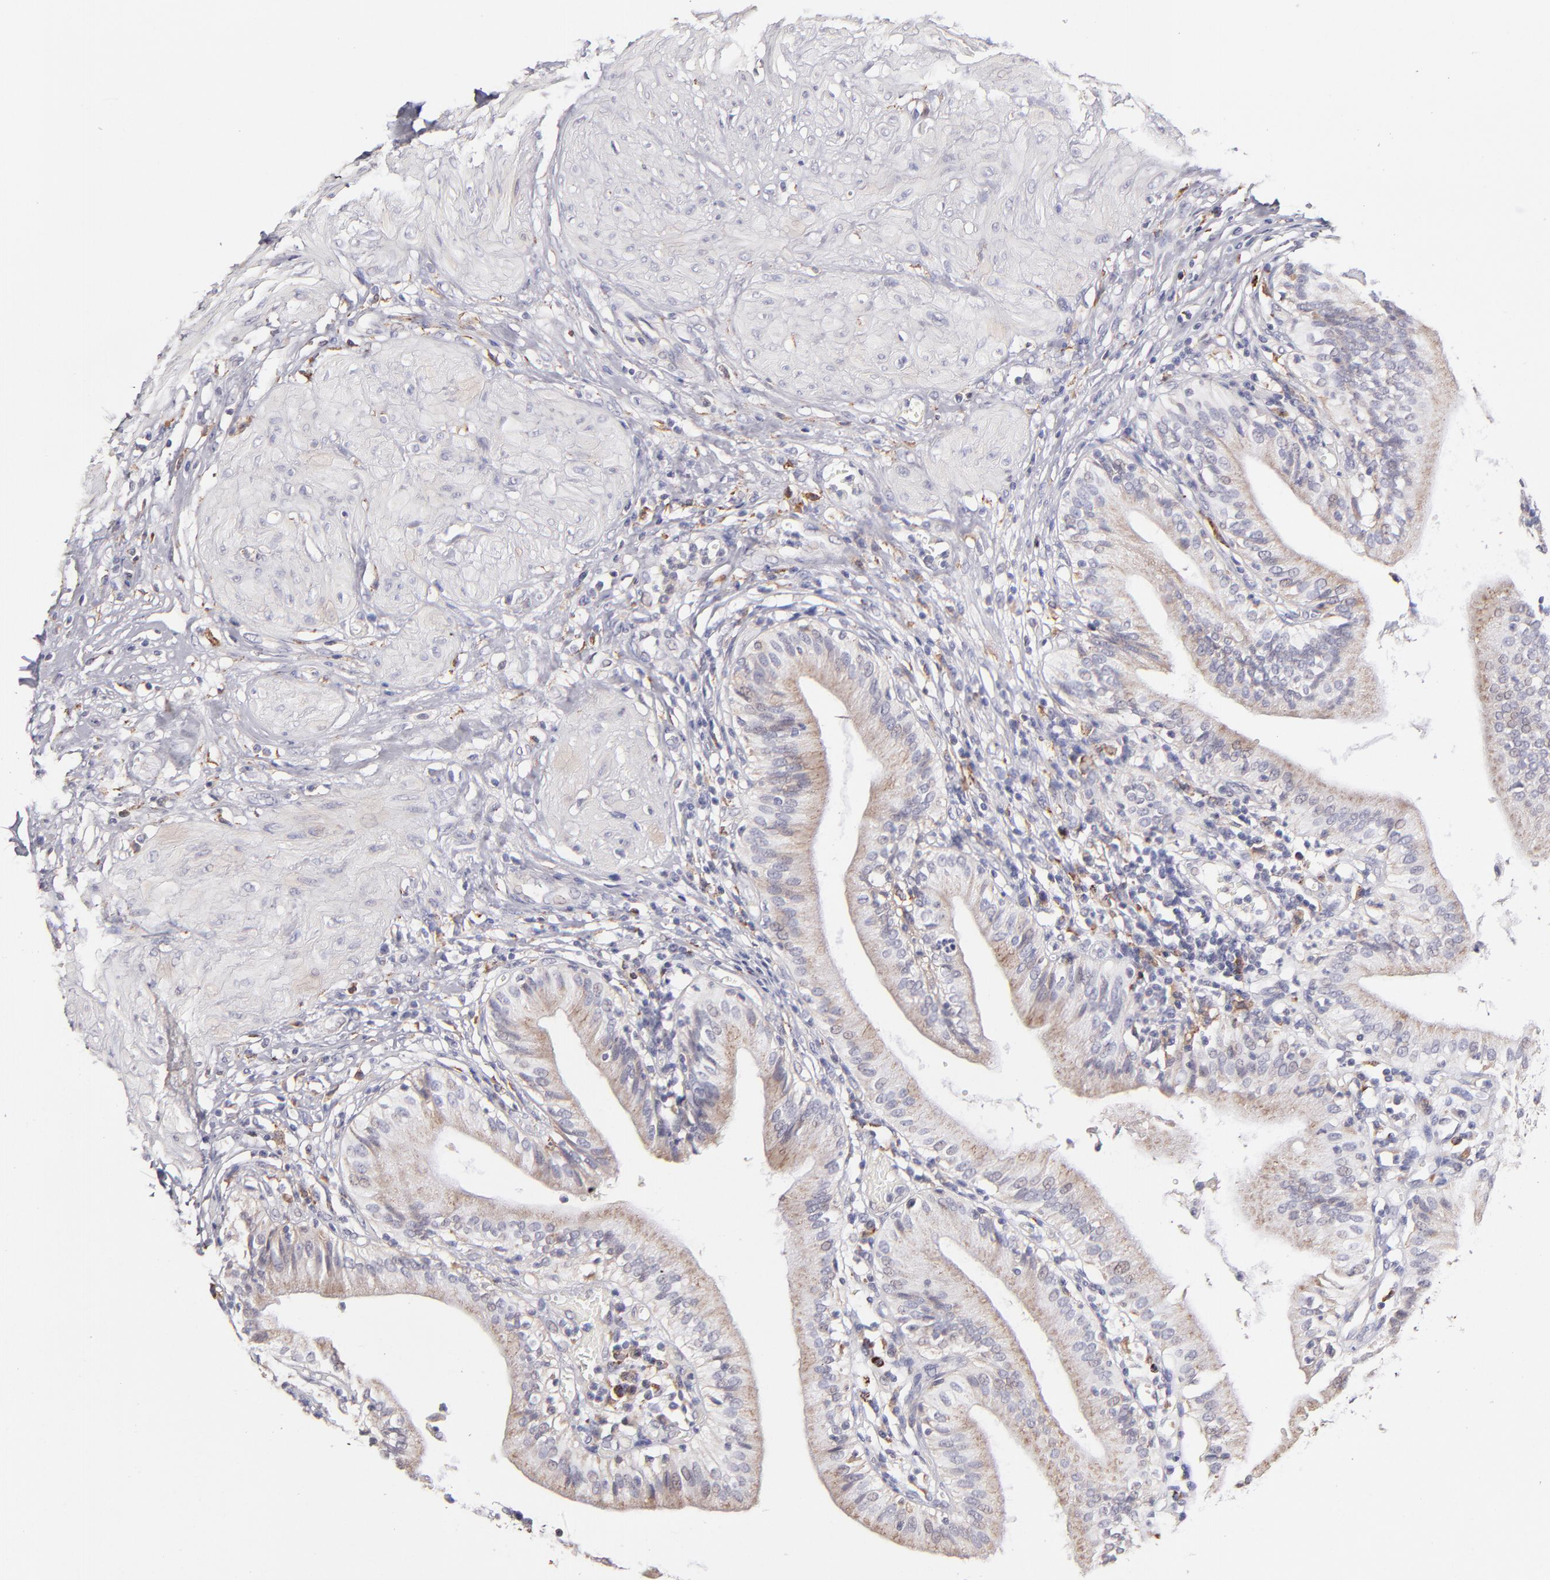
{"staining": {"intensity": "weak", "quantity": ">75%", "location": "cytoplasmic/membranous"}, "tissue": "gallbladder", "cell_type": "Glandular cells", "image_type": "normal", "snomed": [{"axis": "morphology", "description": "Normal tissue, NOS"}, {"axis": "topography", "description": "Gallbladder"}], "caption": "Protein expression analysis of normal human gallbladder reveals weak cytoplasmic/membranous positivity in about >75% of glandular cells.", "gene": "GLDC", "patient": {"sex": "male", "age": 58}}